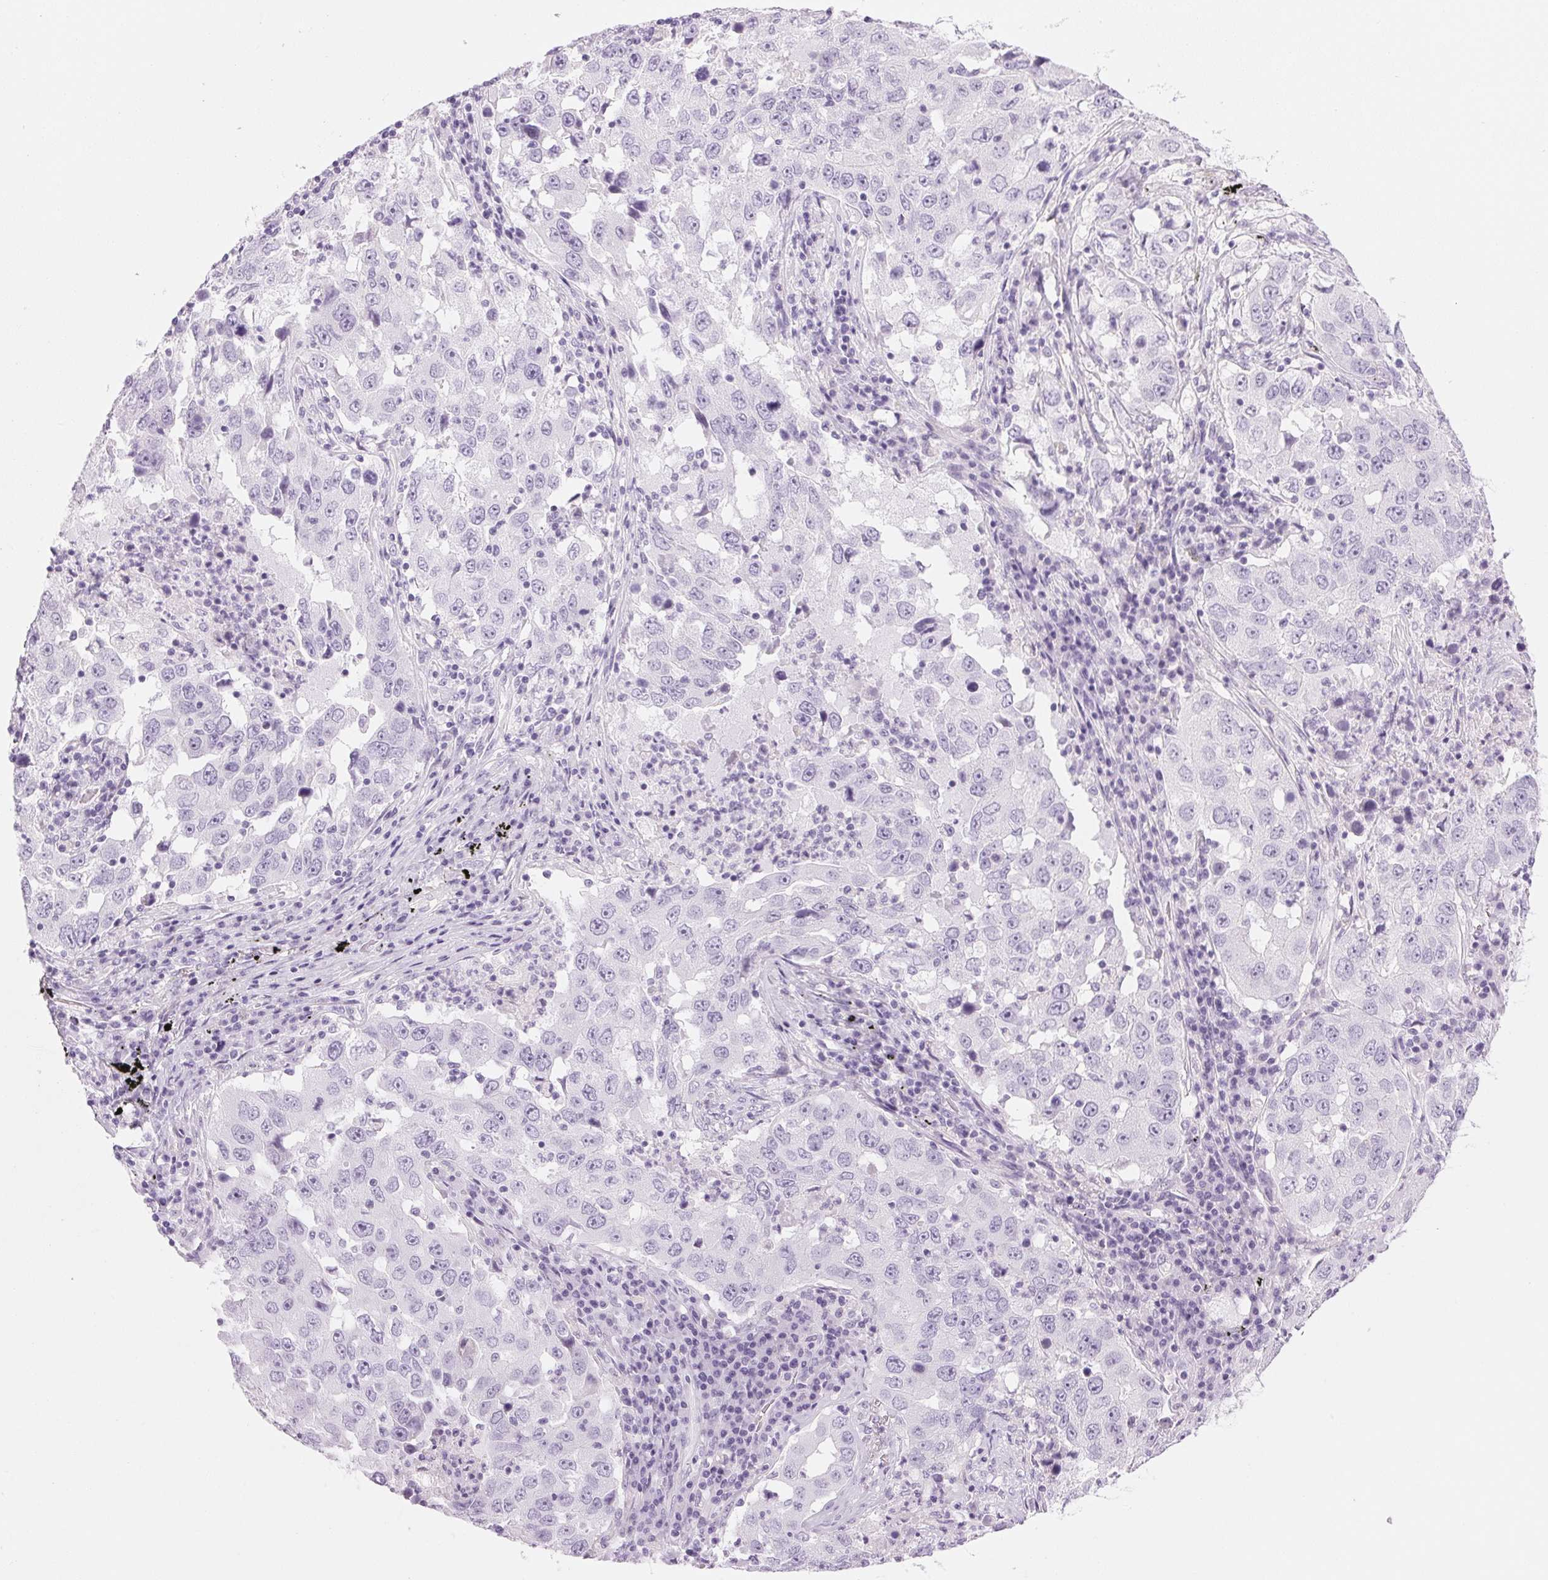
{"staining": {"intensity": "negative", "quantity": "none", "location": "none"}, "tissue": "lung cancer", "cell_type": "Tumor cells", "image_type": "cancer", "snomed": [{"axis": "morphology", "description": "Adenocarcinoma, NOS"}, {"axis": "topography", "description": "Lung"}], "caption": "Immunohistochemistry of adenocarcinoma (lung) reveals no expression in tumor cells.", "gene": "IGFBP1", "patient": {"sex": "male", "age": 73}}